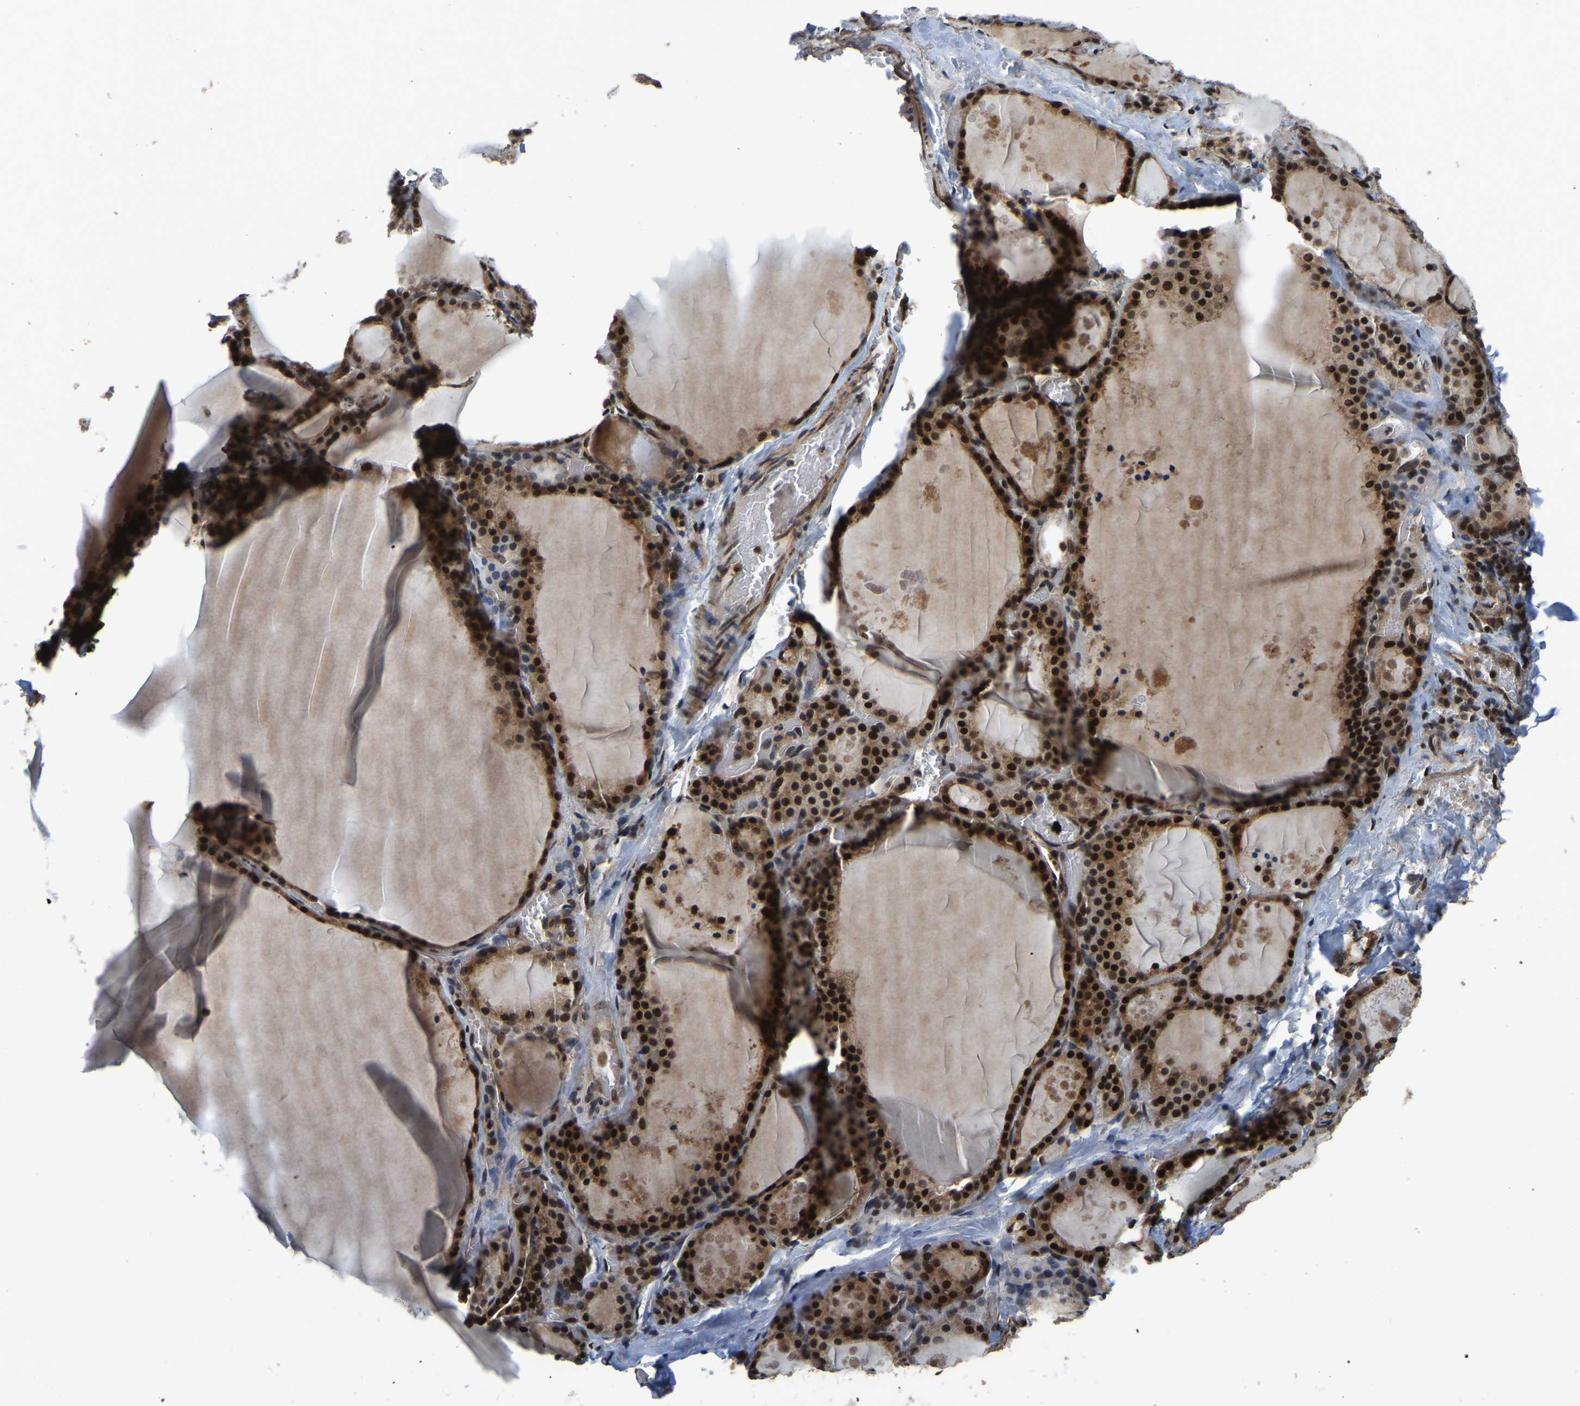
{"staining": {"intensity": "strong", "quantity": ">75%", "location": "cytoplasmic/membranous,nuclear"}, "tissue": "thyroid gland", "cell_type": "Glandular cells", "image_type": "normal", "snomed": [{"axis": "morphology", "description": "Normal tissue, NOS"}, {"axis": "topography", "description": "Thyroid gland"}], "caption": "Immunohistochemistry (DAB (3,3'-diaminobenzidine)) staining of normal thyroid gland reveals strong cytoplasmic/membranous,nuclear protein expression in about >75% of glandular cells. (DAB (3,3'-diaminobenzidine) IHC with brightfield microscopy, high magnification).", "gene": "CIAO1", "patient": {"sex": "male", "age": 56}}